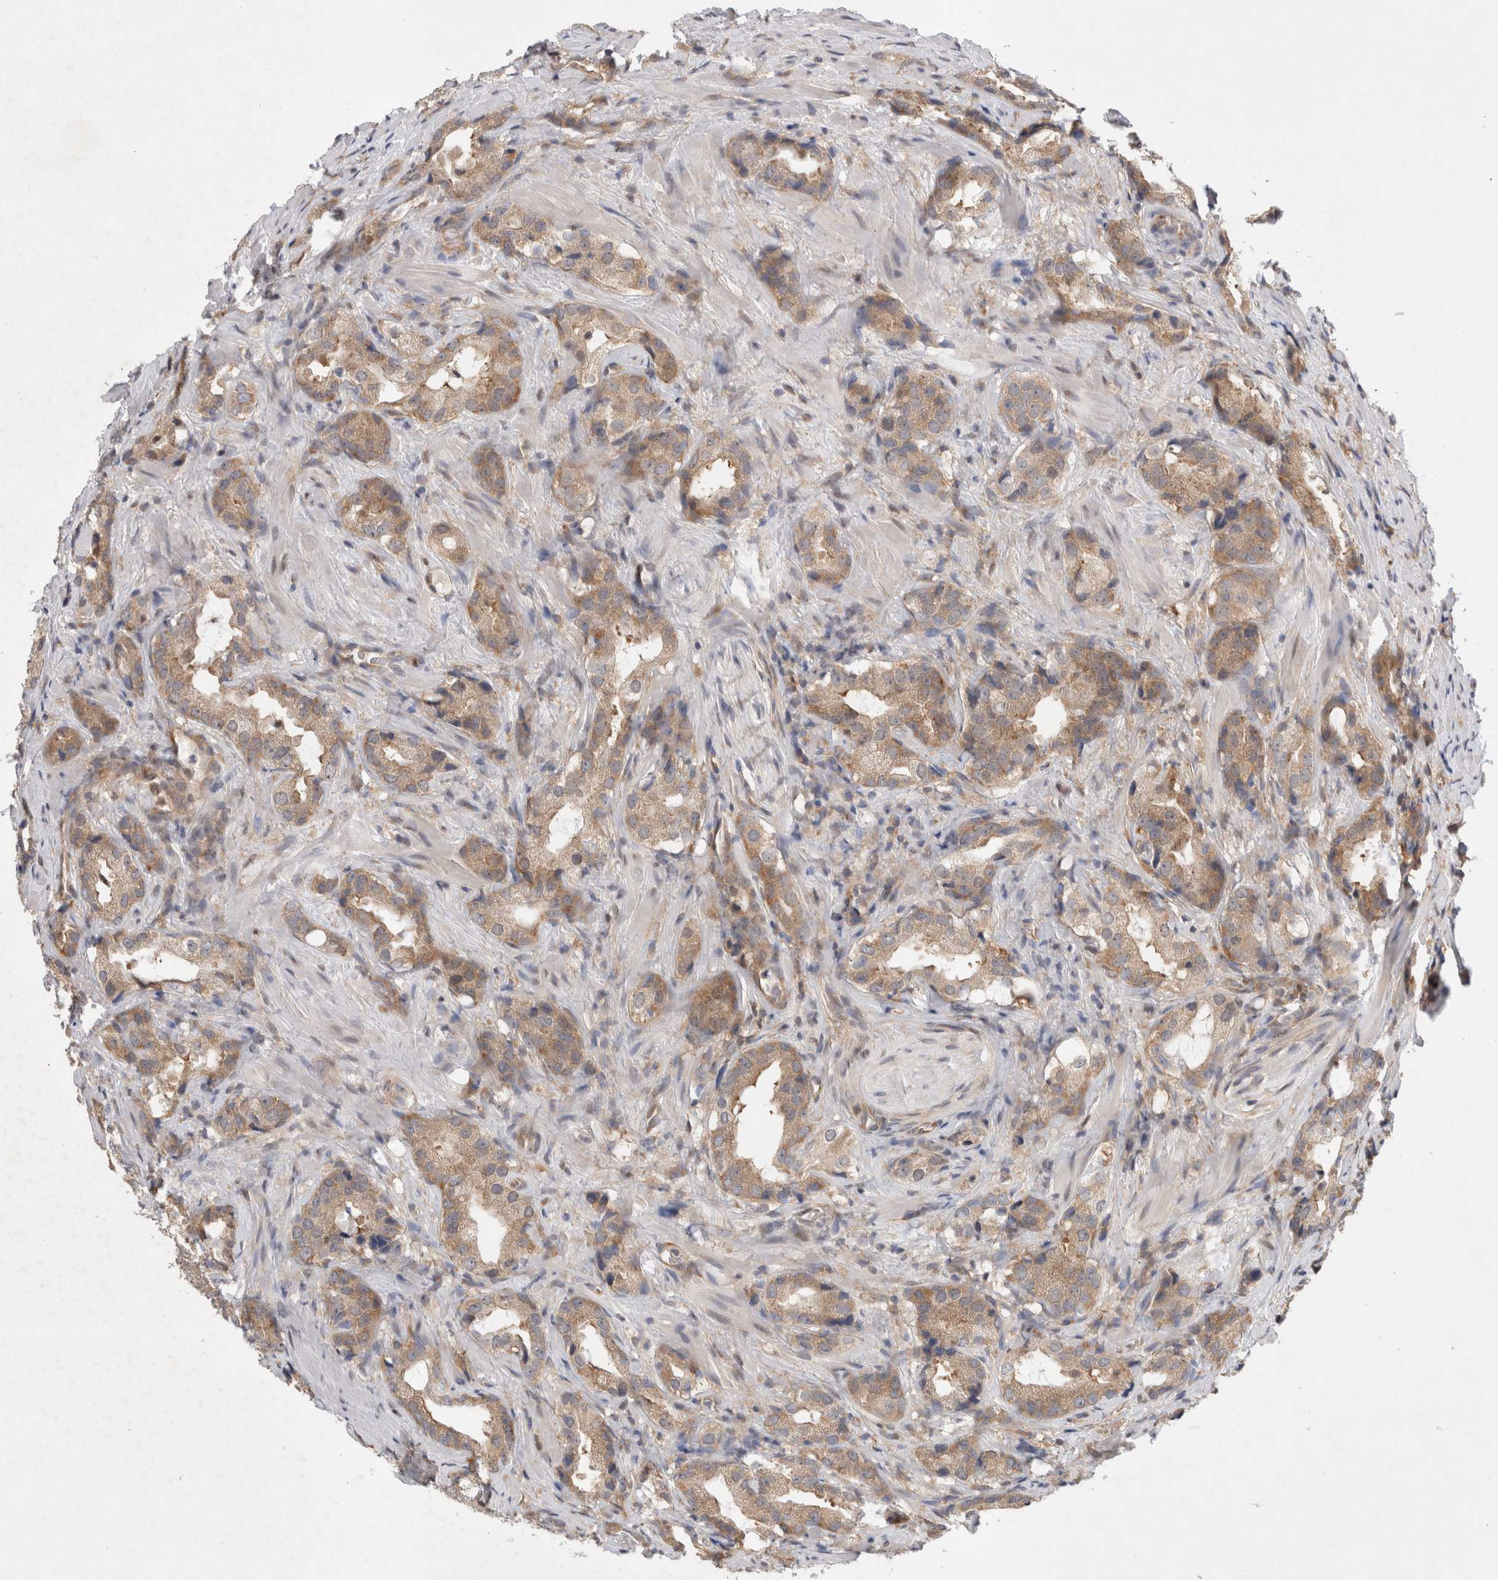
{"staining": {"intensity": "moderate", "quantity": ">75%", "location": "cytoplasmic/membranous"}, "tissue": "prostate cancer", "cell_type": "Tumor cells", "image_type": "cancer", "snomed": [{"axis": "morphology", "description": "Adenocarcinoma, High grade"}, {"axis": "topography", "description": "Prostate"}], "caption": "Brown immunohistochemical staining in human prostate high-grade adenocarcinoma displays moderate cytoplasmic/membranous staining in approximately >75% of tumor cells.", "gene": "EIF3E", "patient": {"sex": "male", "age": 63}}